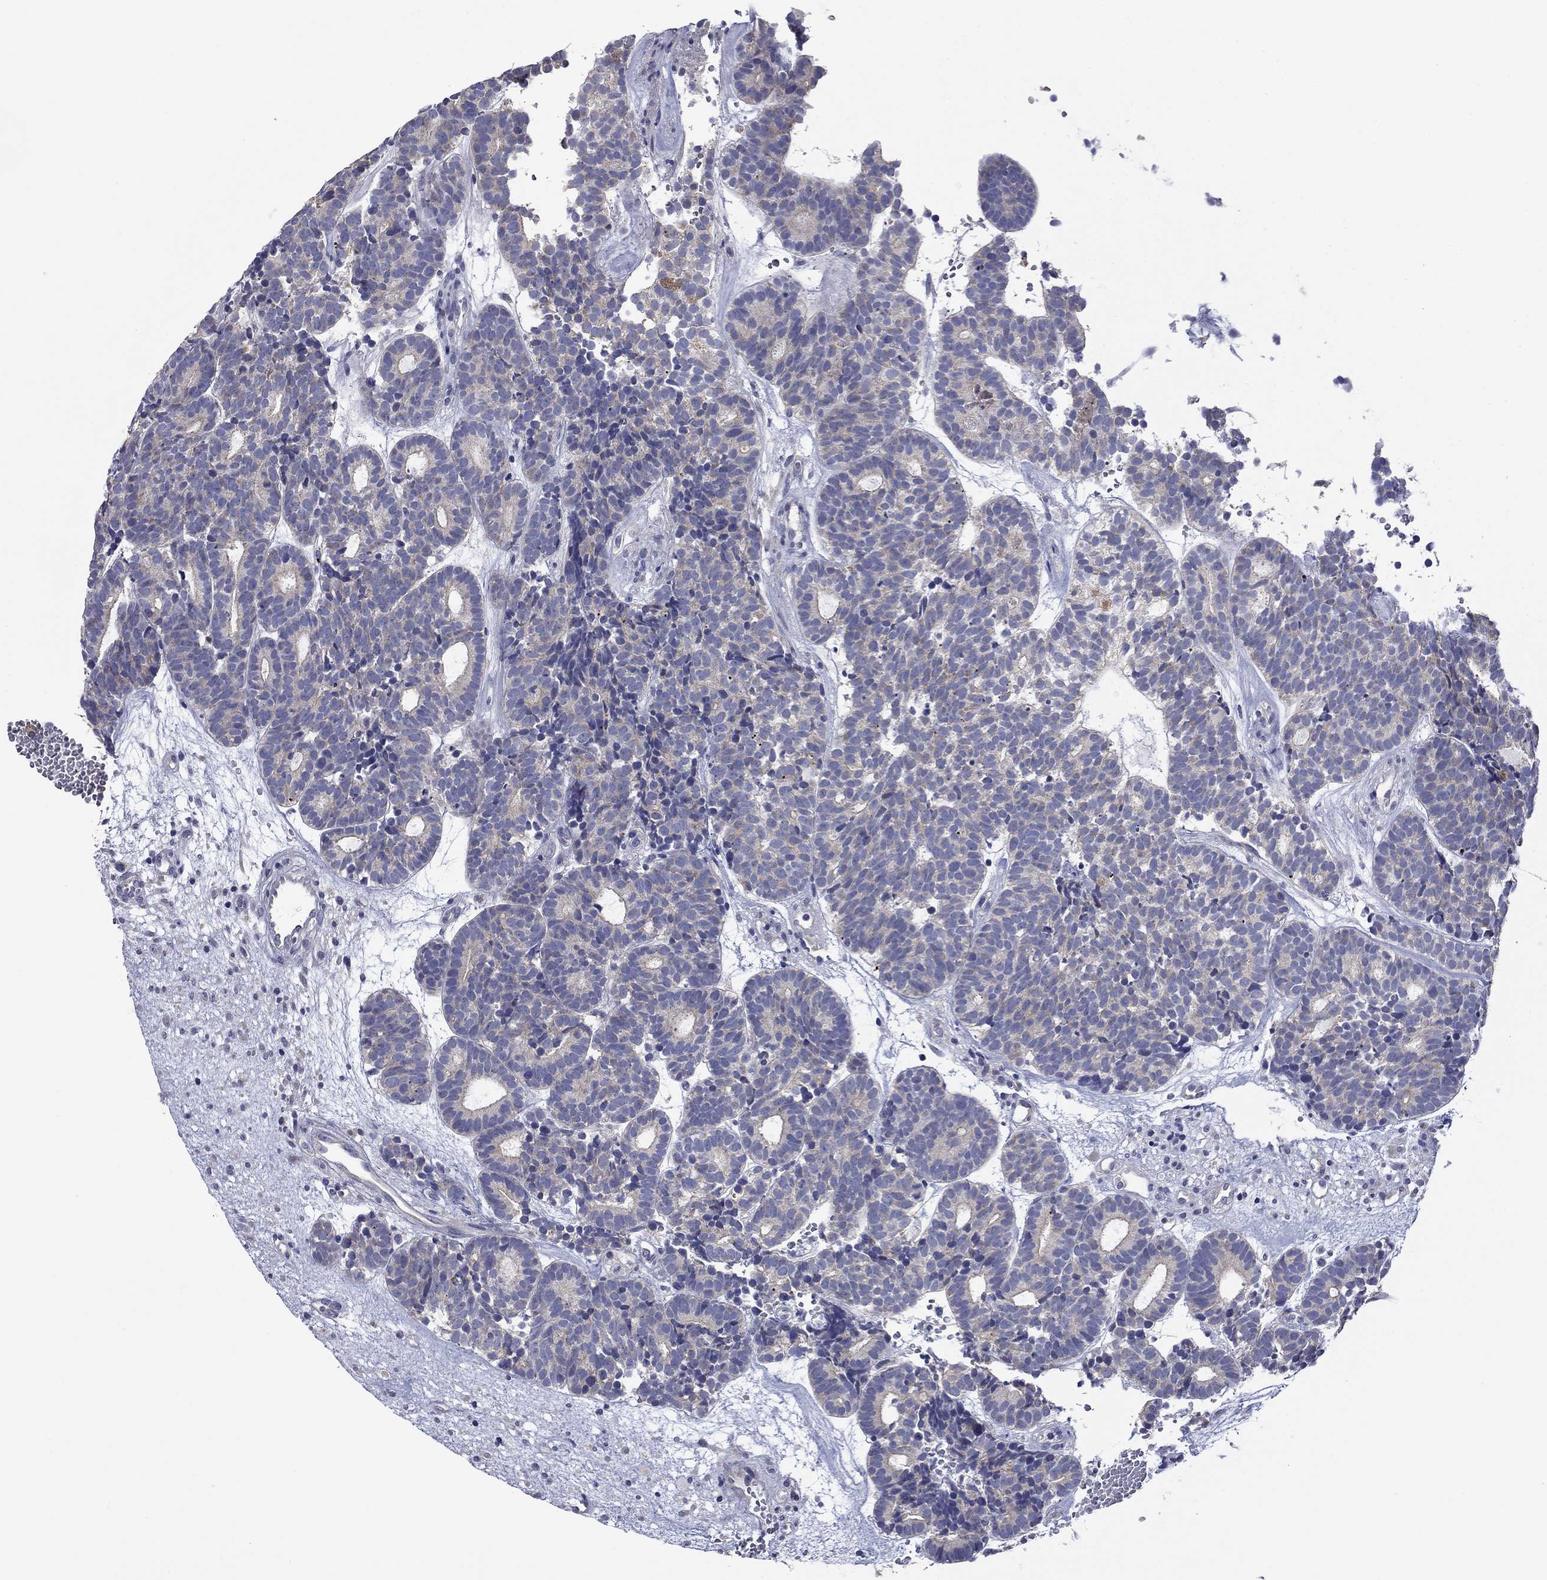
{"staining": {"intensity": "negative", "quantity": "none", "location": "none"}, "tissue": "head and neck cancer", "cell_type": "Tumor cells", "image_type": "cancer", "snomed": [{"axis": "morphology", "description": "Adenocarcinoma, NOS"}, {"axis": "topography", "description": "Head-Neck"}], "caption": "Image shows no significant protein expression in tumor cells of head and neck adenocarcinoma. The staining is performed using DAB brown chromogen with nuclei counter-stained in using hematoxylin.", "gene": "SPATA7", "patient": {"sex": "female", "age": 81}}